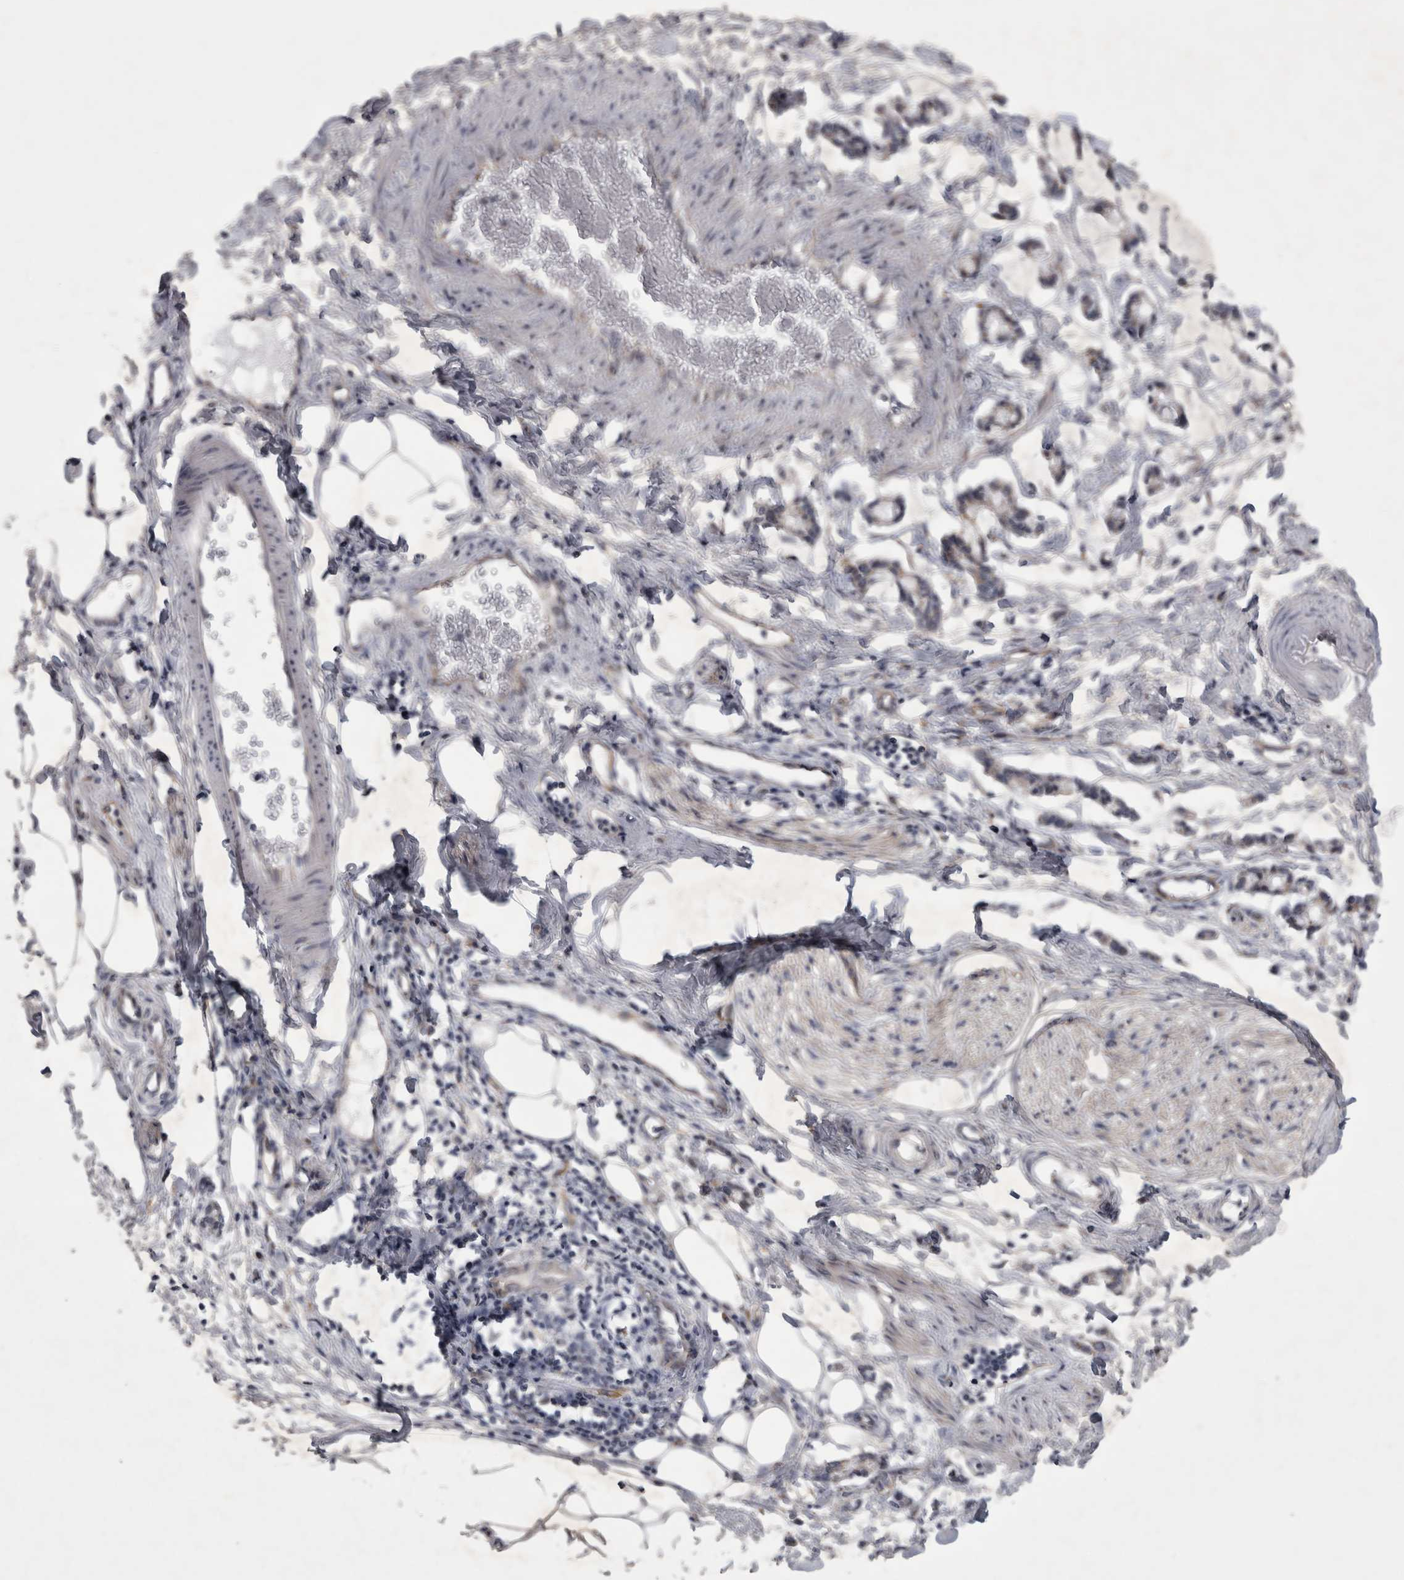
{"staining": {"intensity": "negative", "quantity": "none", "location": "none"}, "tissue": "adipose tissue", "cell_type": "Adipocytes", "image_type": "normal", "snomed": [{"axis": "morphology", "description": "Normal tissue, NOS"}, {"axis": "morphology", "description": "Adenocarcinoma, NOS"}, {"axis": "topography", "description": "Colon"}, {"axis": "topography", "description": "Peripheral nerve tissue"}], "caption": "Immunohistochemistry (IHC) of unremarkable adipose tissue reveals no expression in adipocytes.", "gene": "PARP11", "patient": {"sex": "male", "age": 14}}